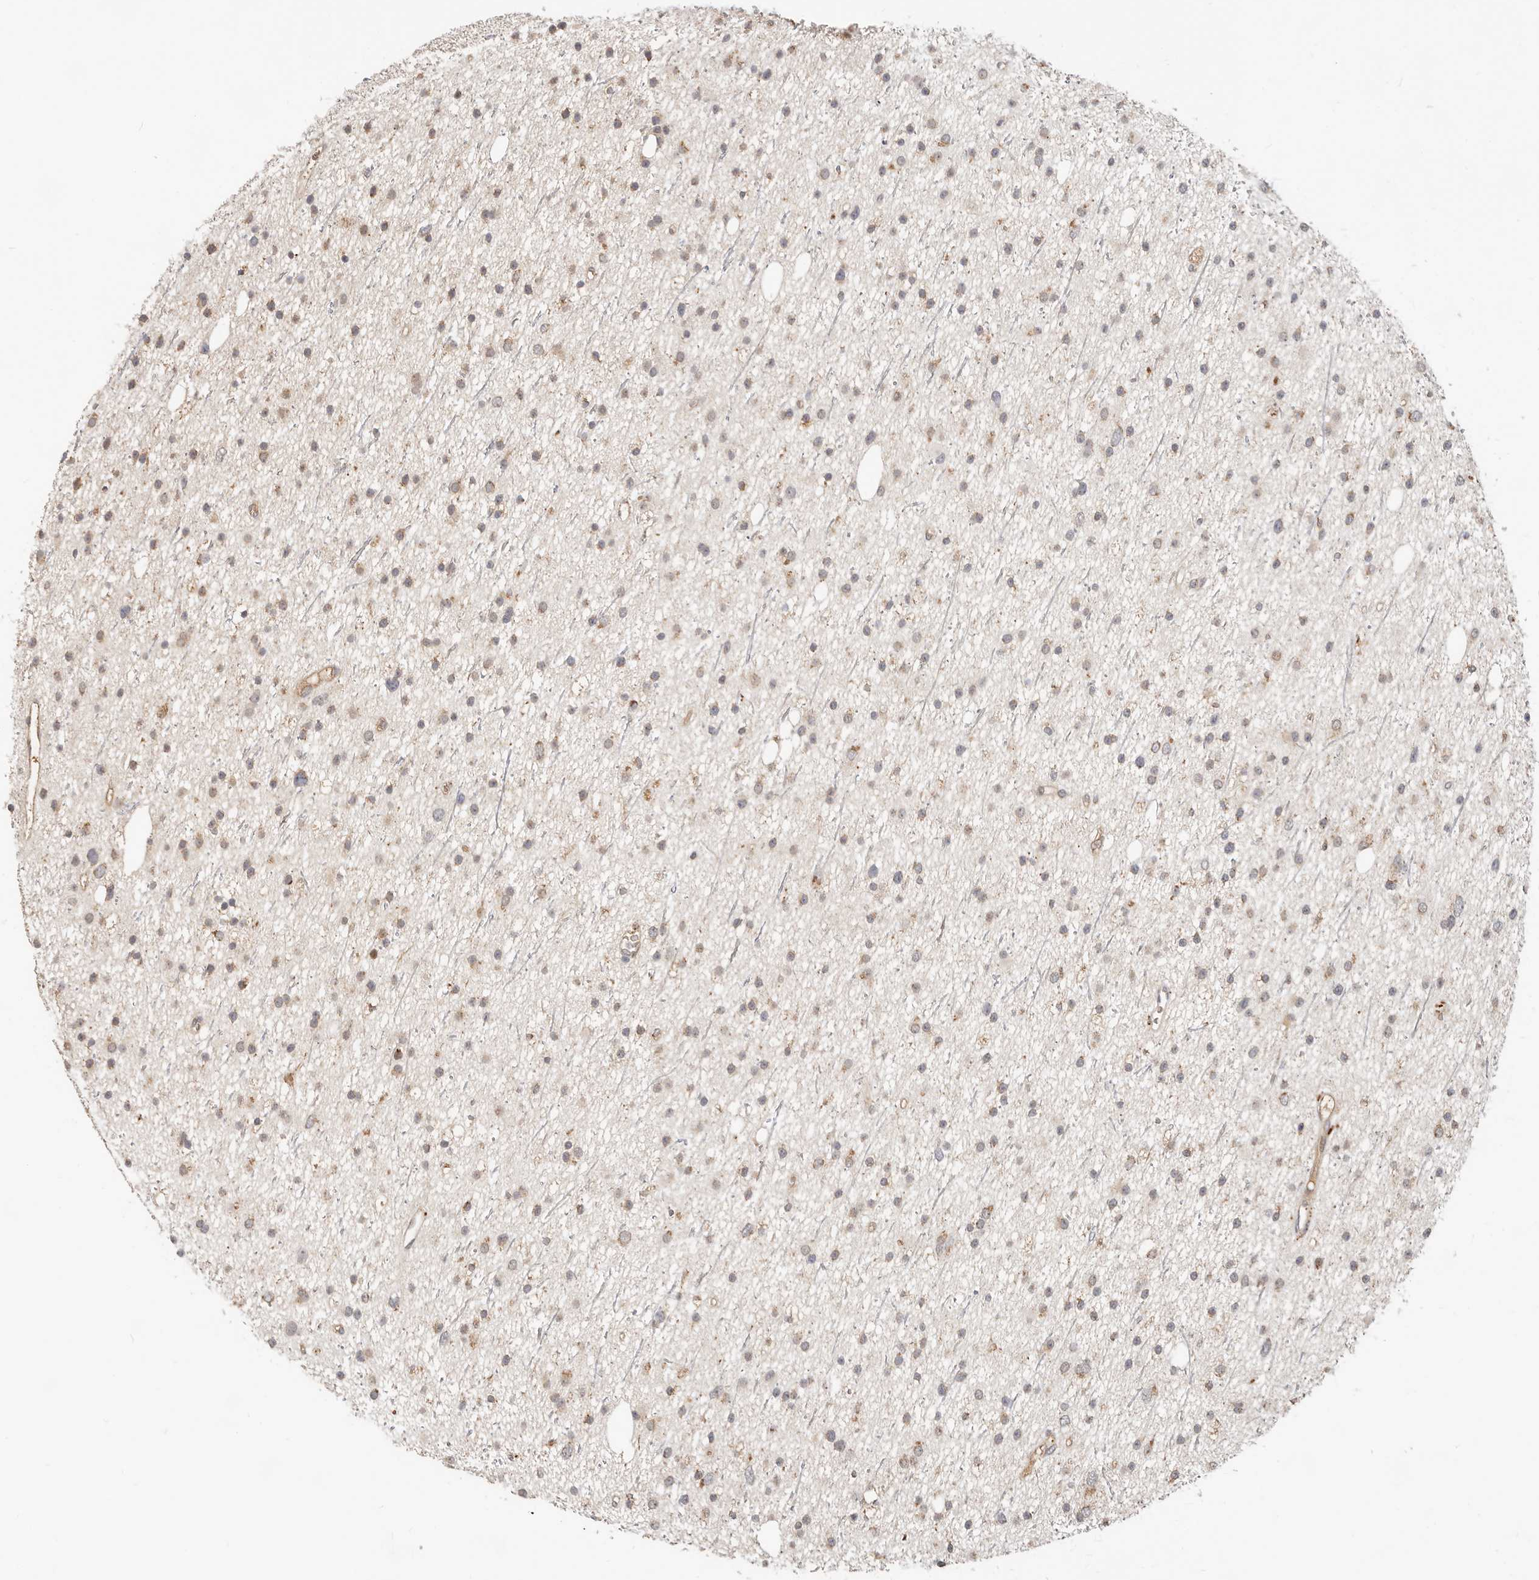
{"staining": {"intensity": "weak", "quantity": ">75%", "location": "cytoplasmic/membranous"}, "tissue": "glioma", "cell_type": "Tumor cells", "image_type": "cancer", "snomed": [{"axis": "morphology", "description": "Glioma, malignant, Low grade"}, {"axis": "topography", "description": "Cerebral cortex"}], "caption": "Glioma stained with immunohistochemistry reveals weak cytoplasmic/membranous expression in about >75% of tumor cells.", "gene": "ZRANB1", "patient": {"sex": "female", "age": 39}}